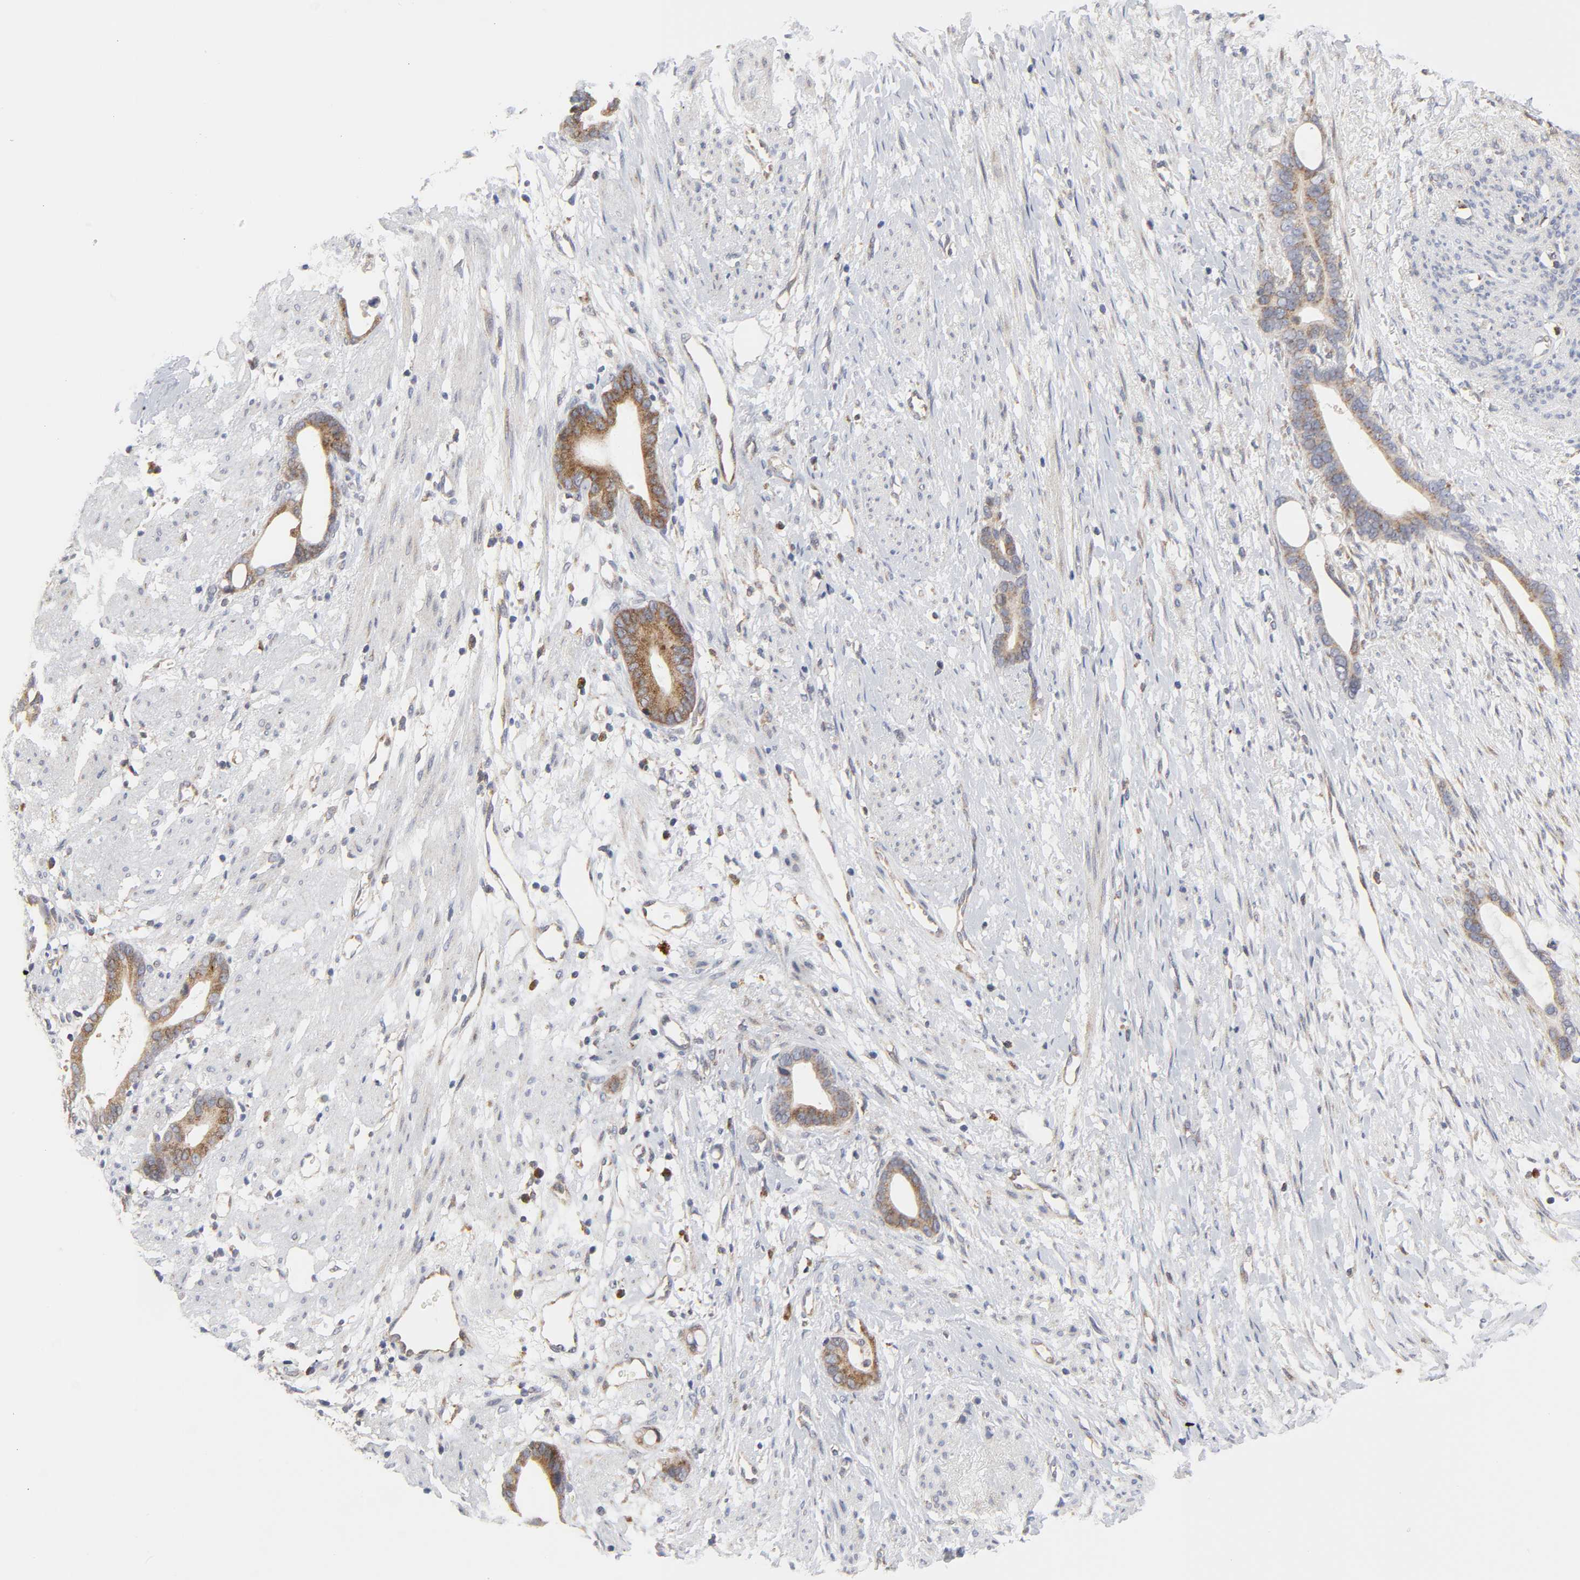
{"staining": {"intensity": "moderate", "quantity": ">75%", "location": "cytoplasmic/membranous"}, "tissue": "stomach cancer", "cell_type": "Tumor cells", "image_type": "cancer", "snomed": [{"axis": "morphology", "description": "Adenocarcinoma, NOS"}, {"axis": "topography", "description": "Stomach"}], "caption": "Immunohistochemistry of stomach cancer displays medium levels of moderate cytoplasmic/membranous staining in about >75% of tumor cells.", "gene": "BAX", "patient": {"sex": "female", "age": 75}}